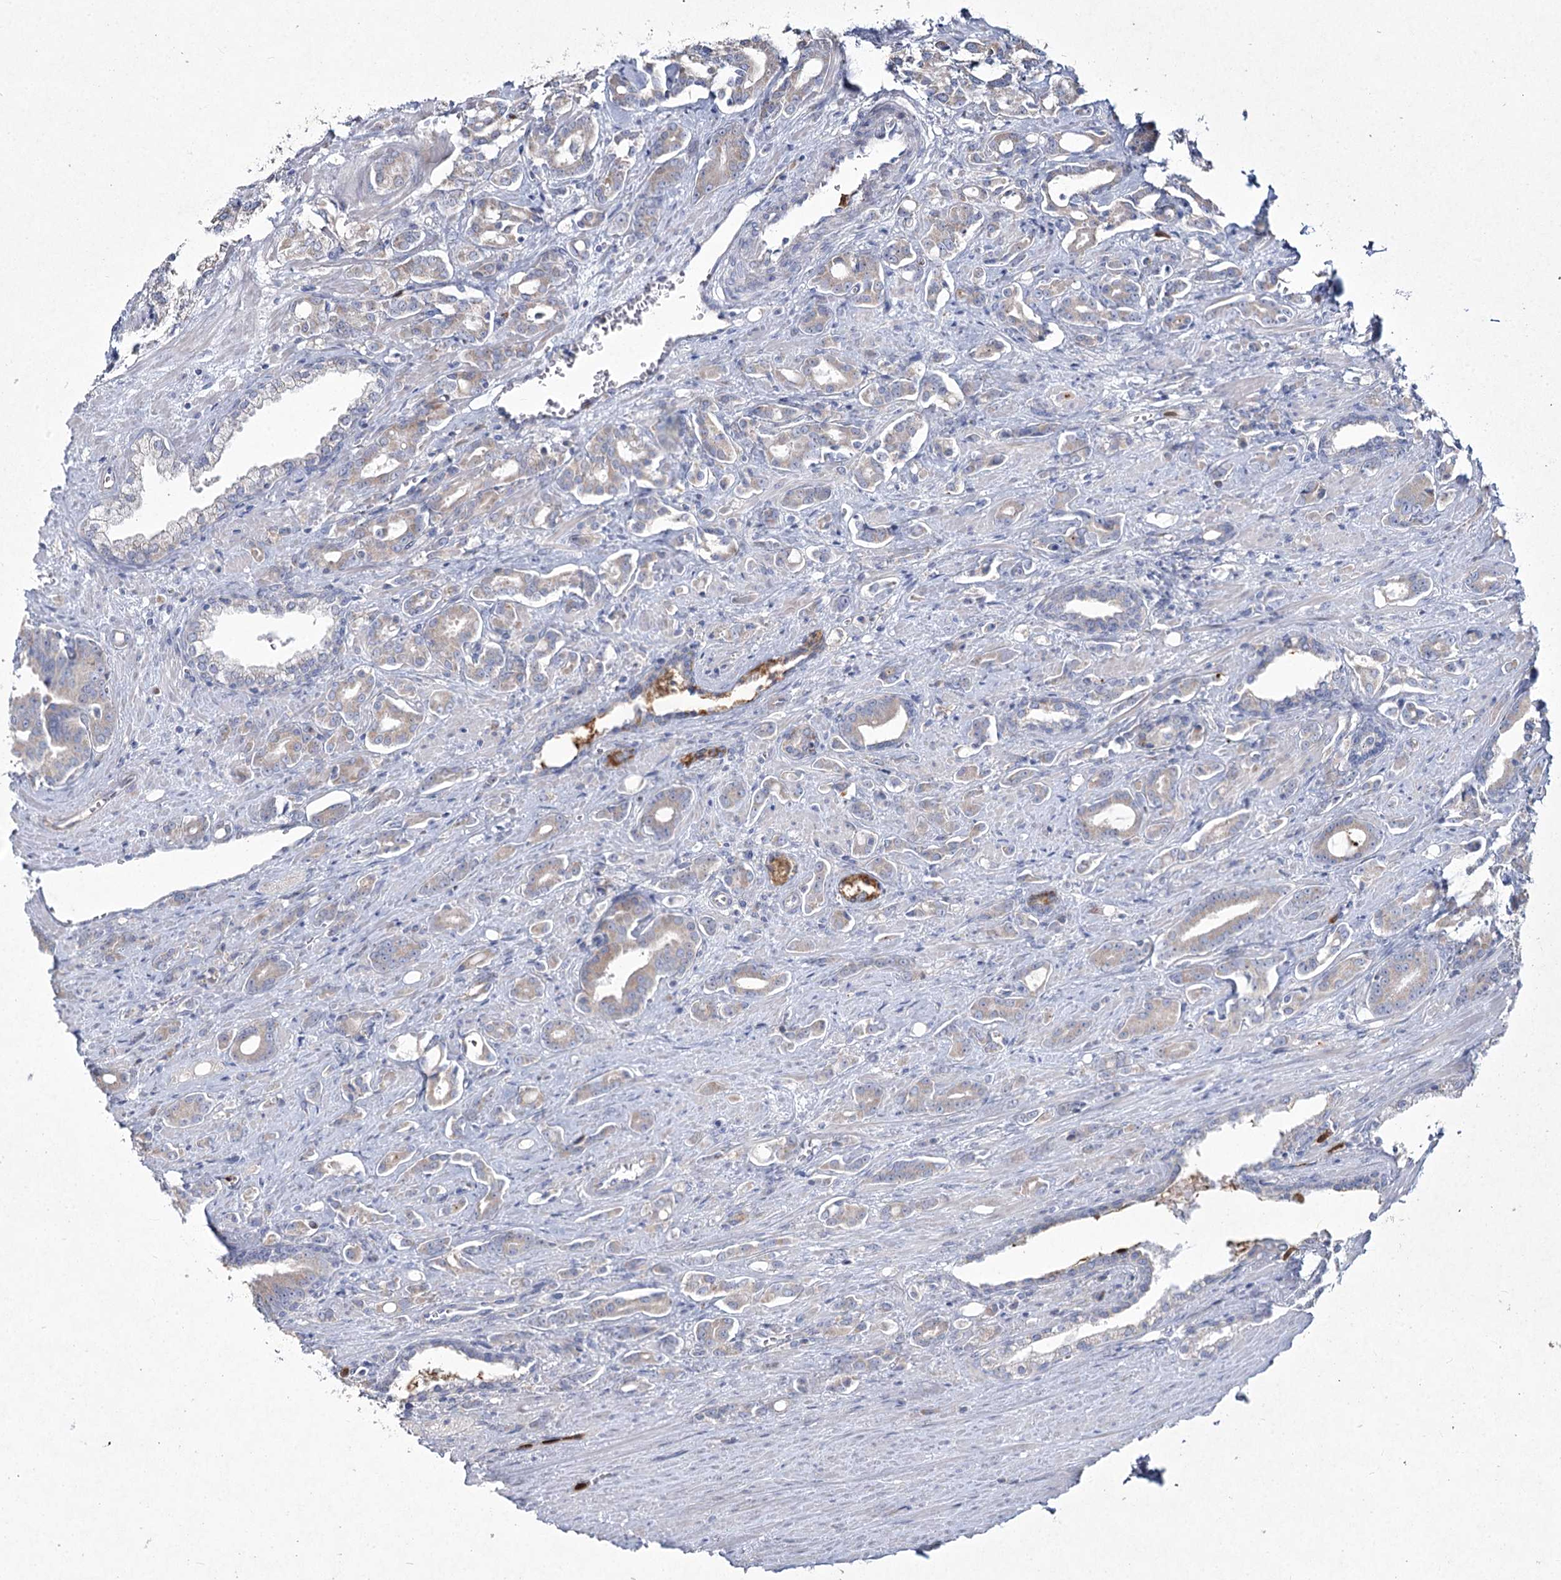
{"staining": {"intensity": "negative", "quantity": "none", "location": "none"}, "tissue": "prostate cancer", "cell_type": "Tumor cells", "image_type": "cancer", "snomed": [{"axis": "morphology", "description": "Adenocarcinoma, High grade"}, {"axis": "topography", "description": "Prostate"}], "caption": "IHC micrograph of neoplastic tissue: prostate cancer stained with DAB (3,3'-diaminobenzidine) displays no significant protein staining in tumor cells. Nuclei are stained in blue.", "gene": "NIPAL4", "patient": {"sex": "male", "age": 72}}